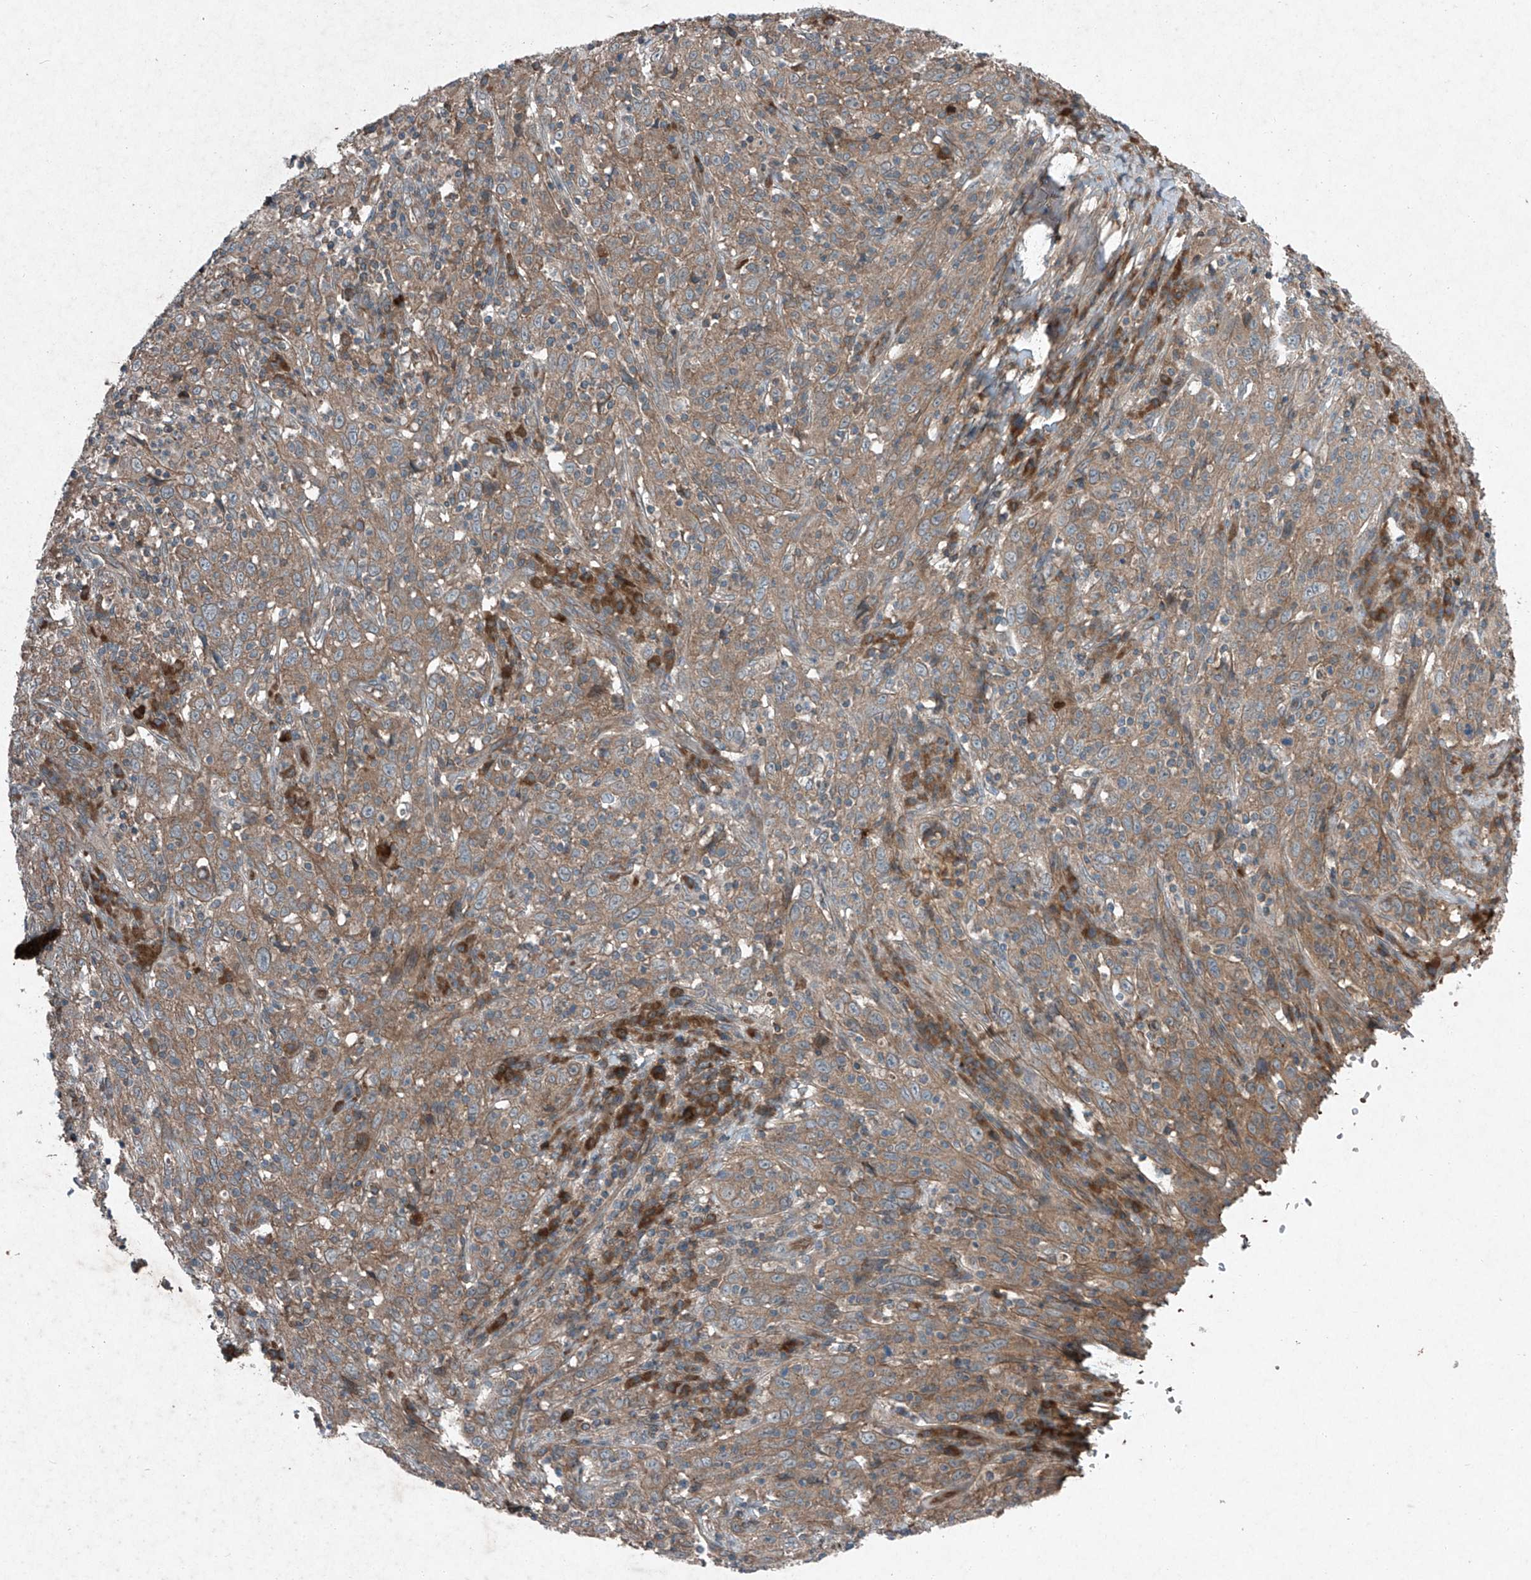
{"staining": {"intensity": "moderate", "quantity": ">75%", "location": "cytoplasmic/membranous"}, "tissue": "cervical cancer", "cell_type": "Tumor cells", "image_type": "cancer", "snomed": [{"axis": "morphology", "description": "Squamous cell carcinoma, NOS"}, {"axis": "topography", "description": "Cervix"}], "caption": "This micrograph exhibits immunohistochemistry (IHC) staining of cervical cancer, with medium moderate cytoplasmic/membranous staining in approximately >75% of tumor cells.", "gene": "FOXRED2", "patient": {"sex": "female", "age": 46}}